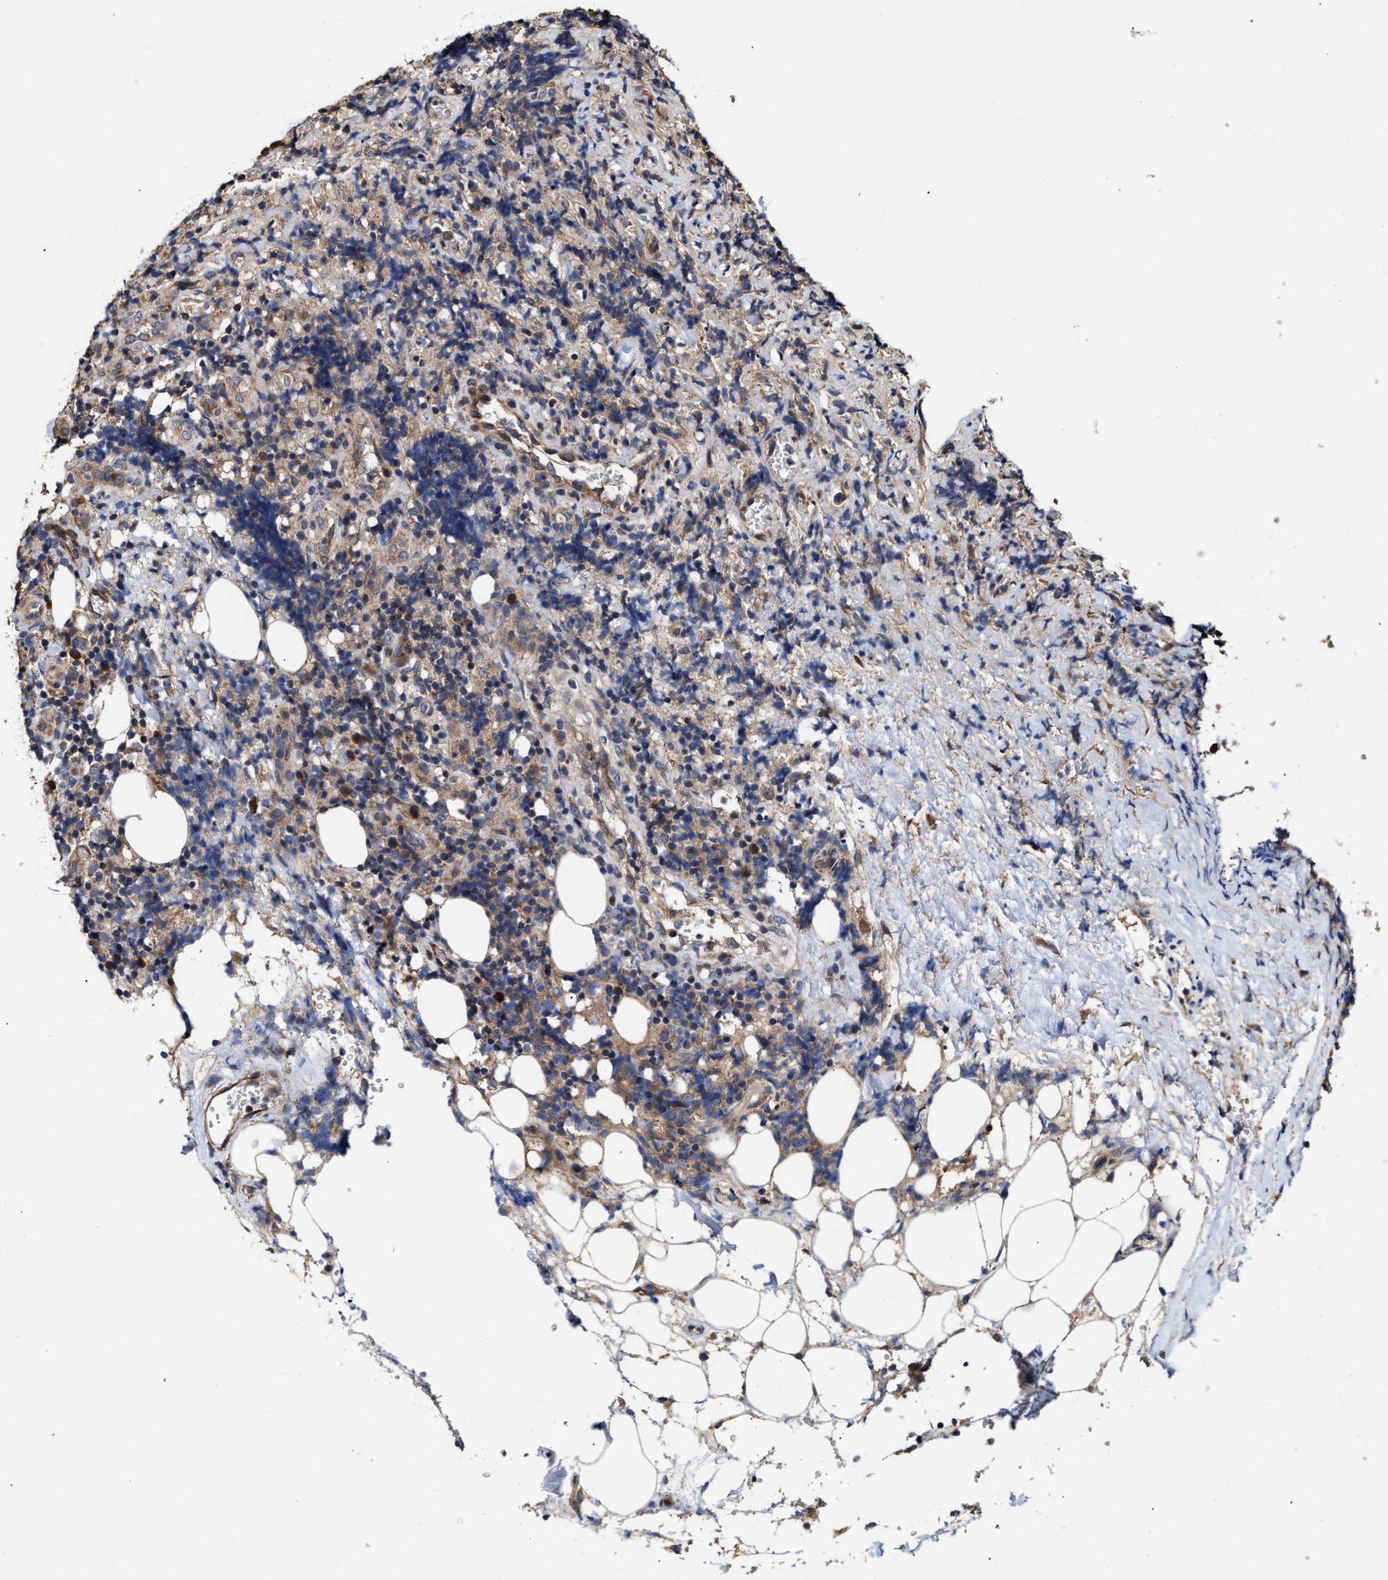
{"staining": {"intensity": "weak", "quantity": "<25%", "location": "cytoplasmic/membranous"}, "tissue": "lymphoma", "cell_type": "Tumor cells", "image_type": "cancer", "snomed": [{"axis": "morphology", "description": "Malignant lymphoma, non-Hodgkin's type, High grade"}, {"axis": "topography", "description": "Lymph node"}], "caption": "This micrograph is of malignant lymphoma, non-Hodgkin's type (high-grade) stained with immunohistochemistry to label a protein in brown with the nuclei are counter-stained blue. There is no expression in tumor cells.", "gene": "CLIP2", "patient": {"sex": "female", "age": 76}}